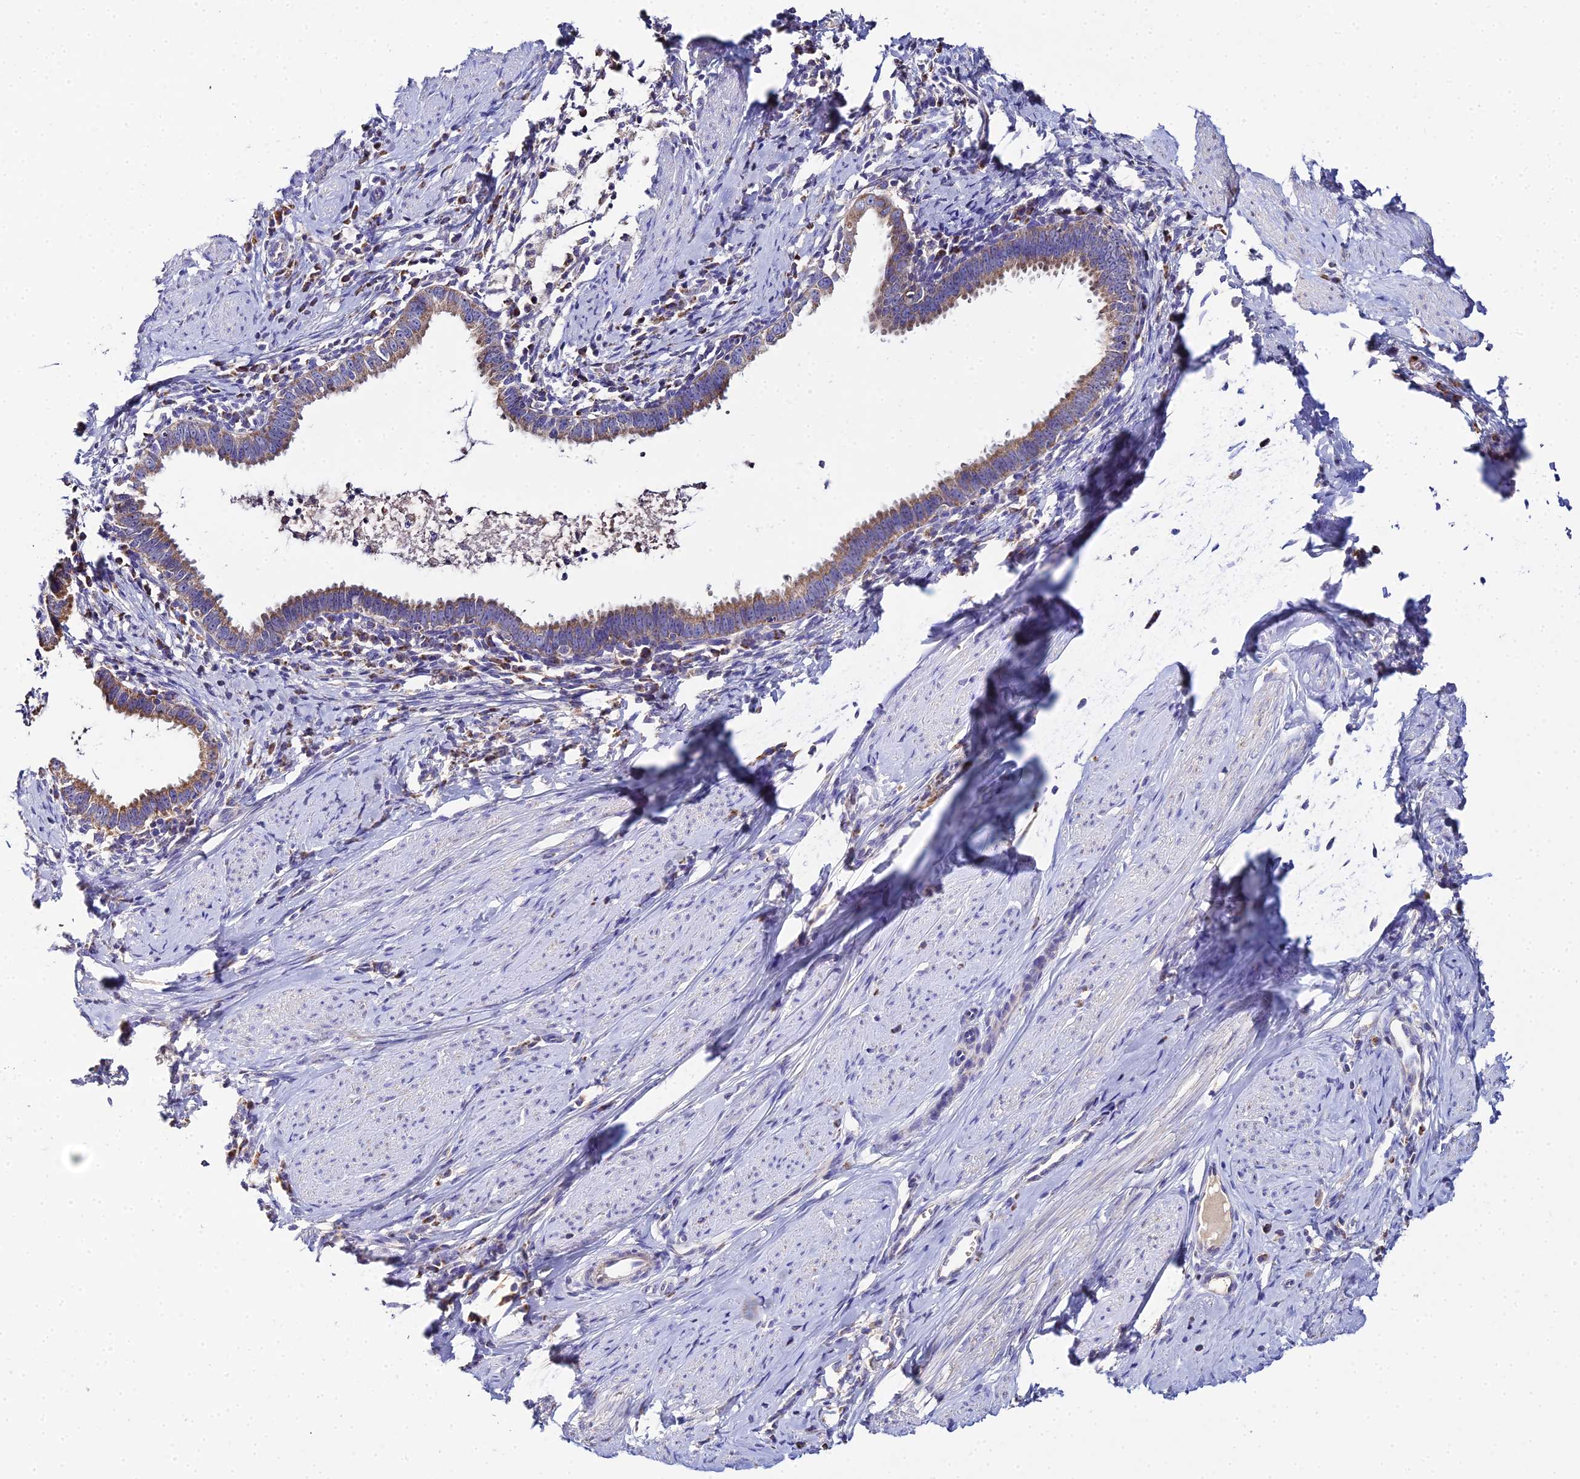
{"staining": {"intensity": "moderate", "quantity": ">75%", "location": "cytoplasmic/membranous"}, "tissue": "cervical cancer", "cell_type": "Tumor cells", "image_type": "cancer", "snomed": [{"axis": "morphology", "description": "Adenocarcinoma, NOS"}, {"axis": "topography", "description": "Cervix"}], "caption": "About >75% of tumor cells in adenocarcinoma (cervical) show moderate cytoplasmic/membranous protein positivity as visualized by brown immunohistochemical staining.", "gene": "TYW5", "patient": {"sex": "female", "age": 36}}